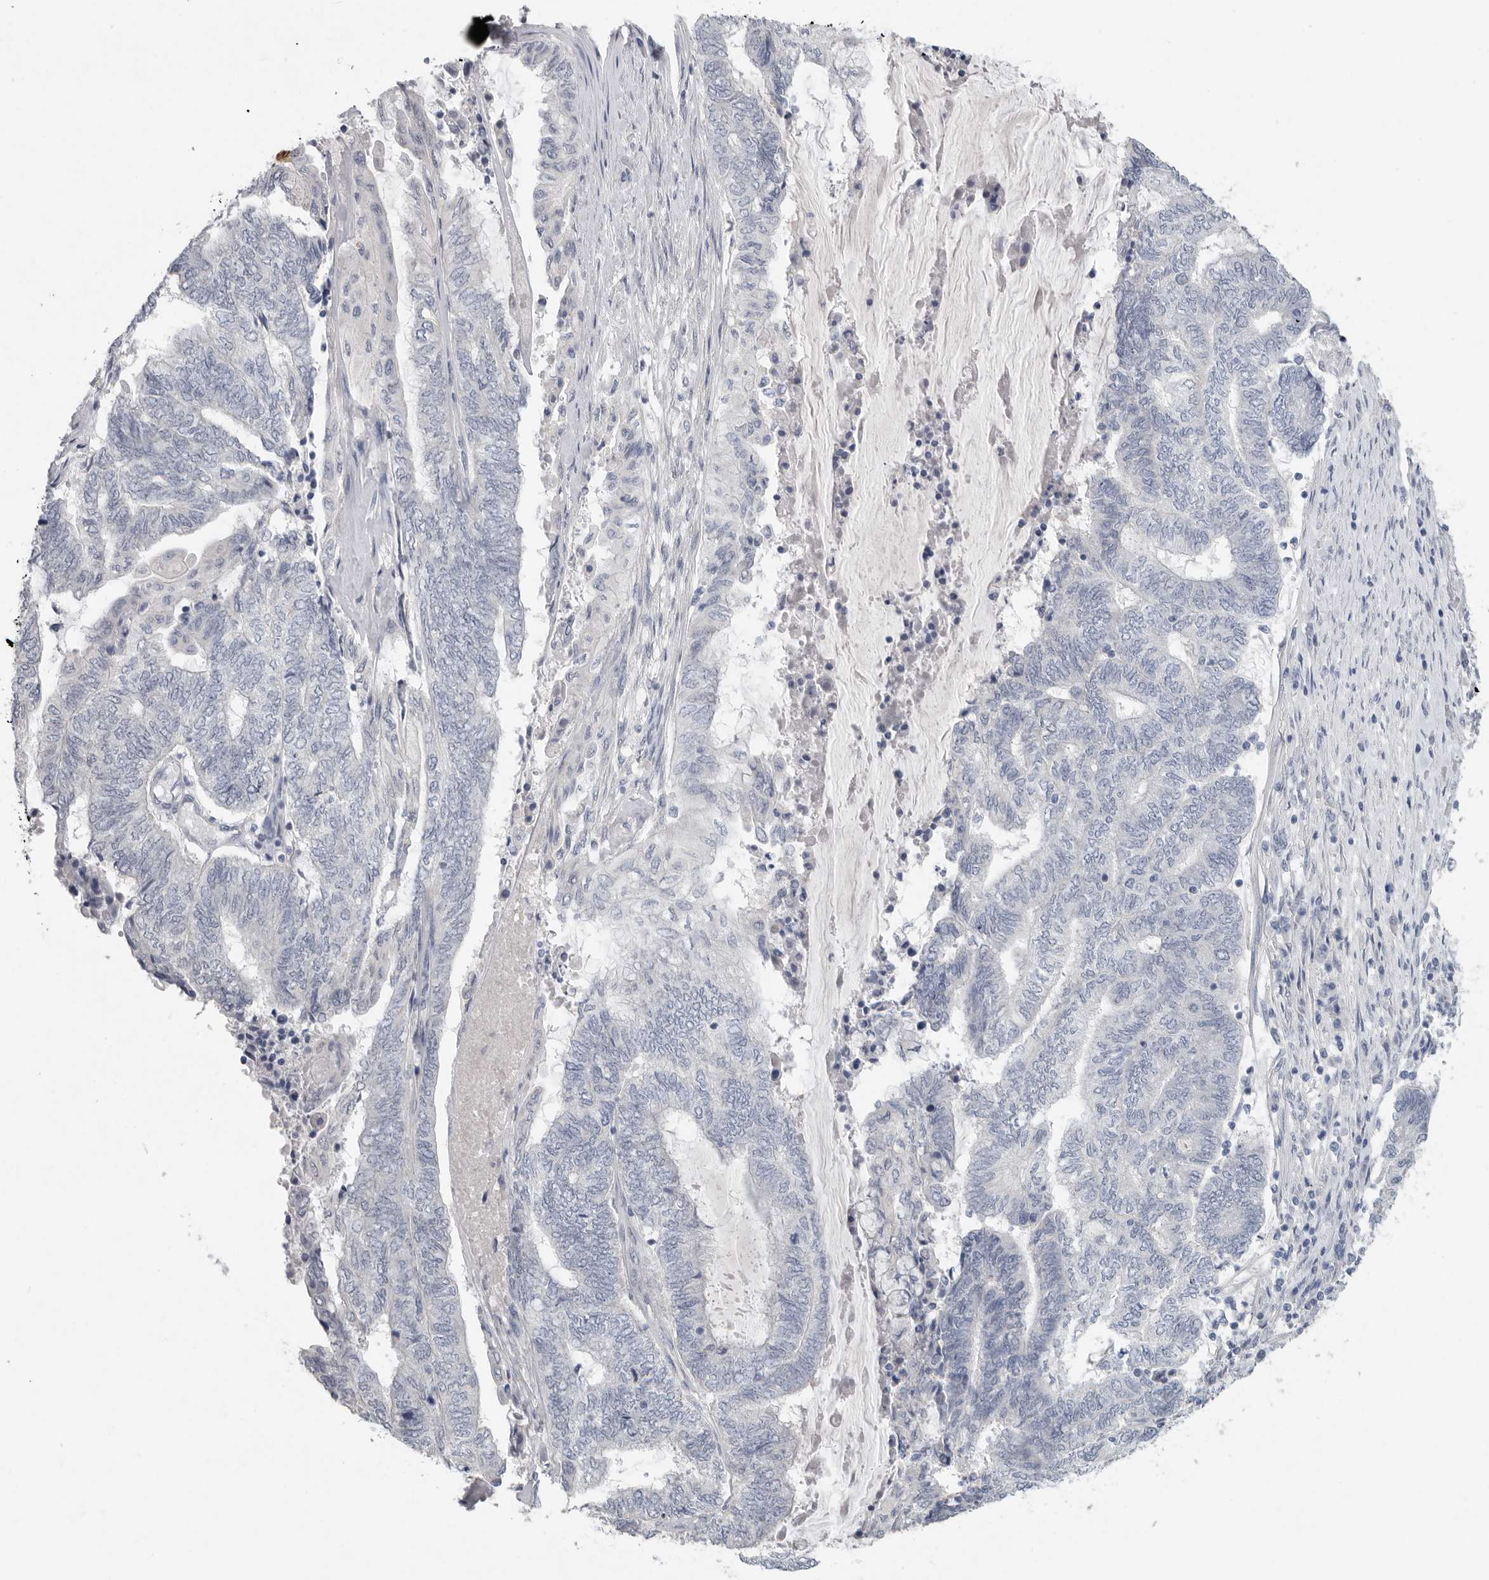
{"staining": {"intensity": "negative", "quantity": "none", "location": "none"}, "tissue": "endometrial cancer", "cell_type": "Tumor cells", "image_type": "cancer", "snomed": [{"axis": "morphology", "description": "Adenocarcinoma, NOS"}, {"axis": "topography", "description": "Uterus"}, {"axis": "topography", "description": "Endometrium"}], "caption": "DAB (3,3'-diaminobenzidine) immunohistochemical staining of human adenocarcinoma (endometrial) shows no significant positivity in tumor cells. (DAB immunohistochemistry, high magnification).", "gene": "REG4", "patient": {"sex": "female", "age": 70}}